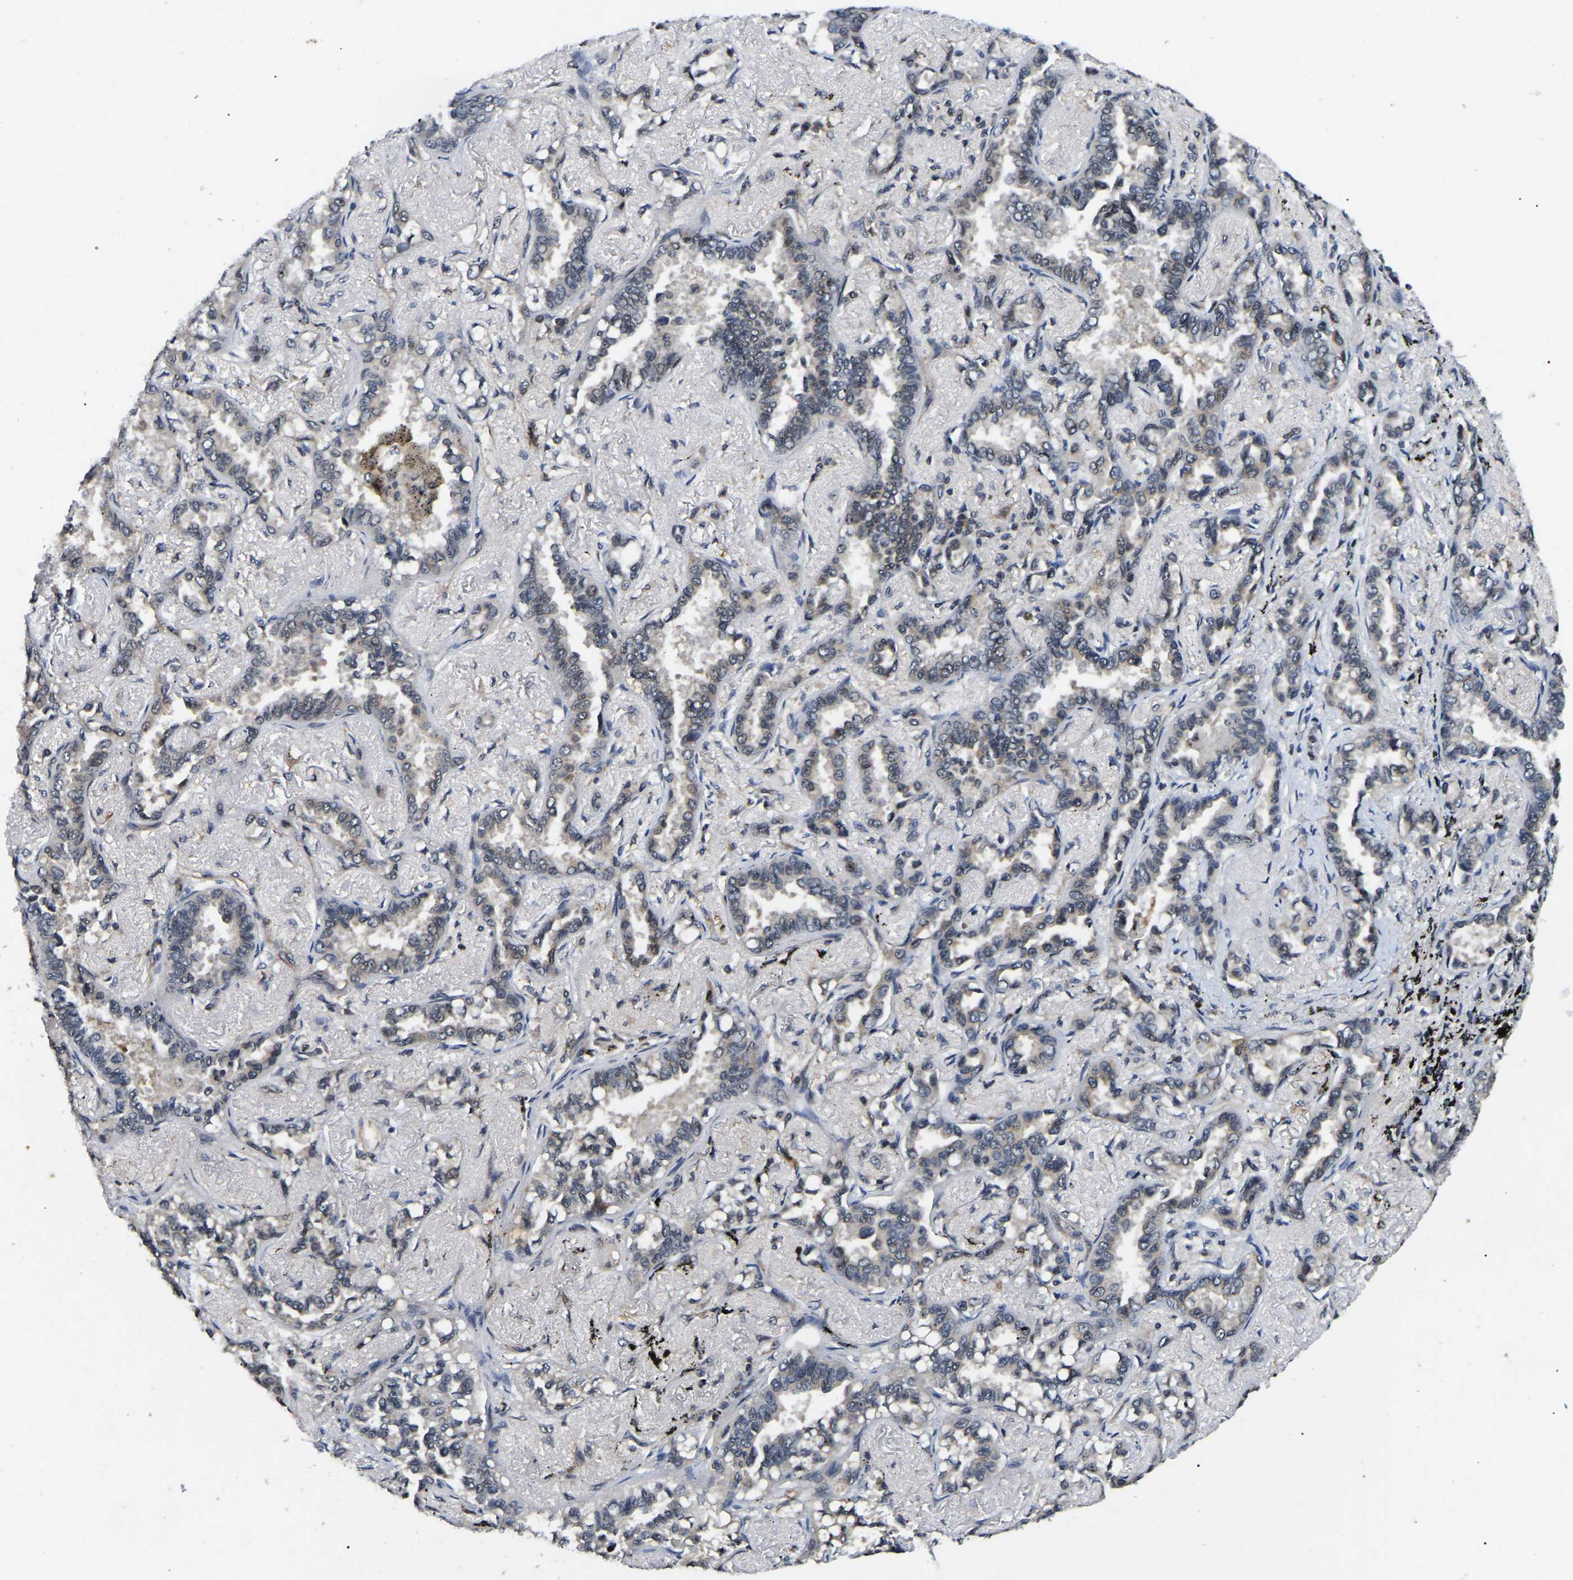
{"staining": {"intensity": "weak", "quantity": "<25%", "location": "cytoplasmic/membranous"}, "tissue": "lung cancer", "cell_type": "Tumor cells", "image_type": "cancer", "snomed": [{"axis": "morphology", "description": "Adenocarcinoma, NOS"}, {"axis": "topography", "description": "Lung"}], "caption": "This is an immunohistochemistry image of lung adenocarcinoma. There is no positivity in tumor cells.", "gene": "RBM28", "patient": {"sex": "male", "age": 59}}